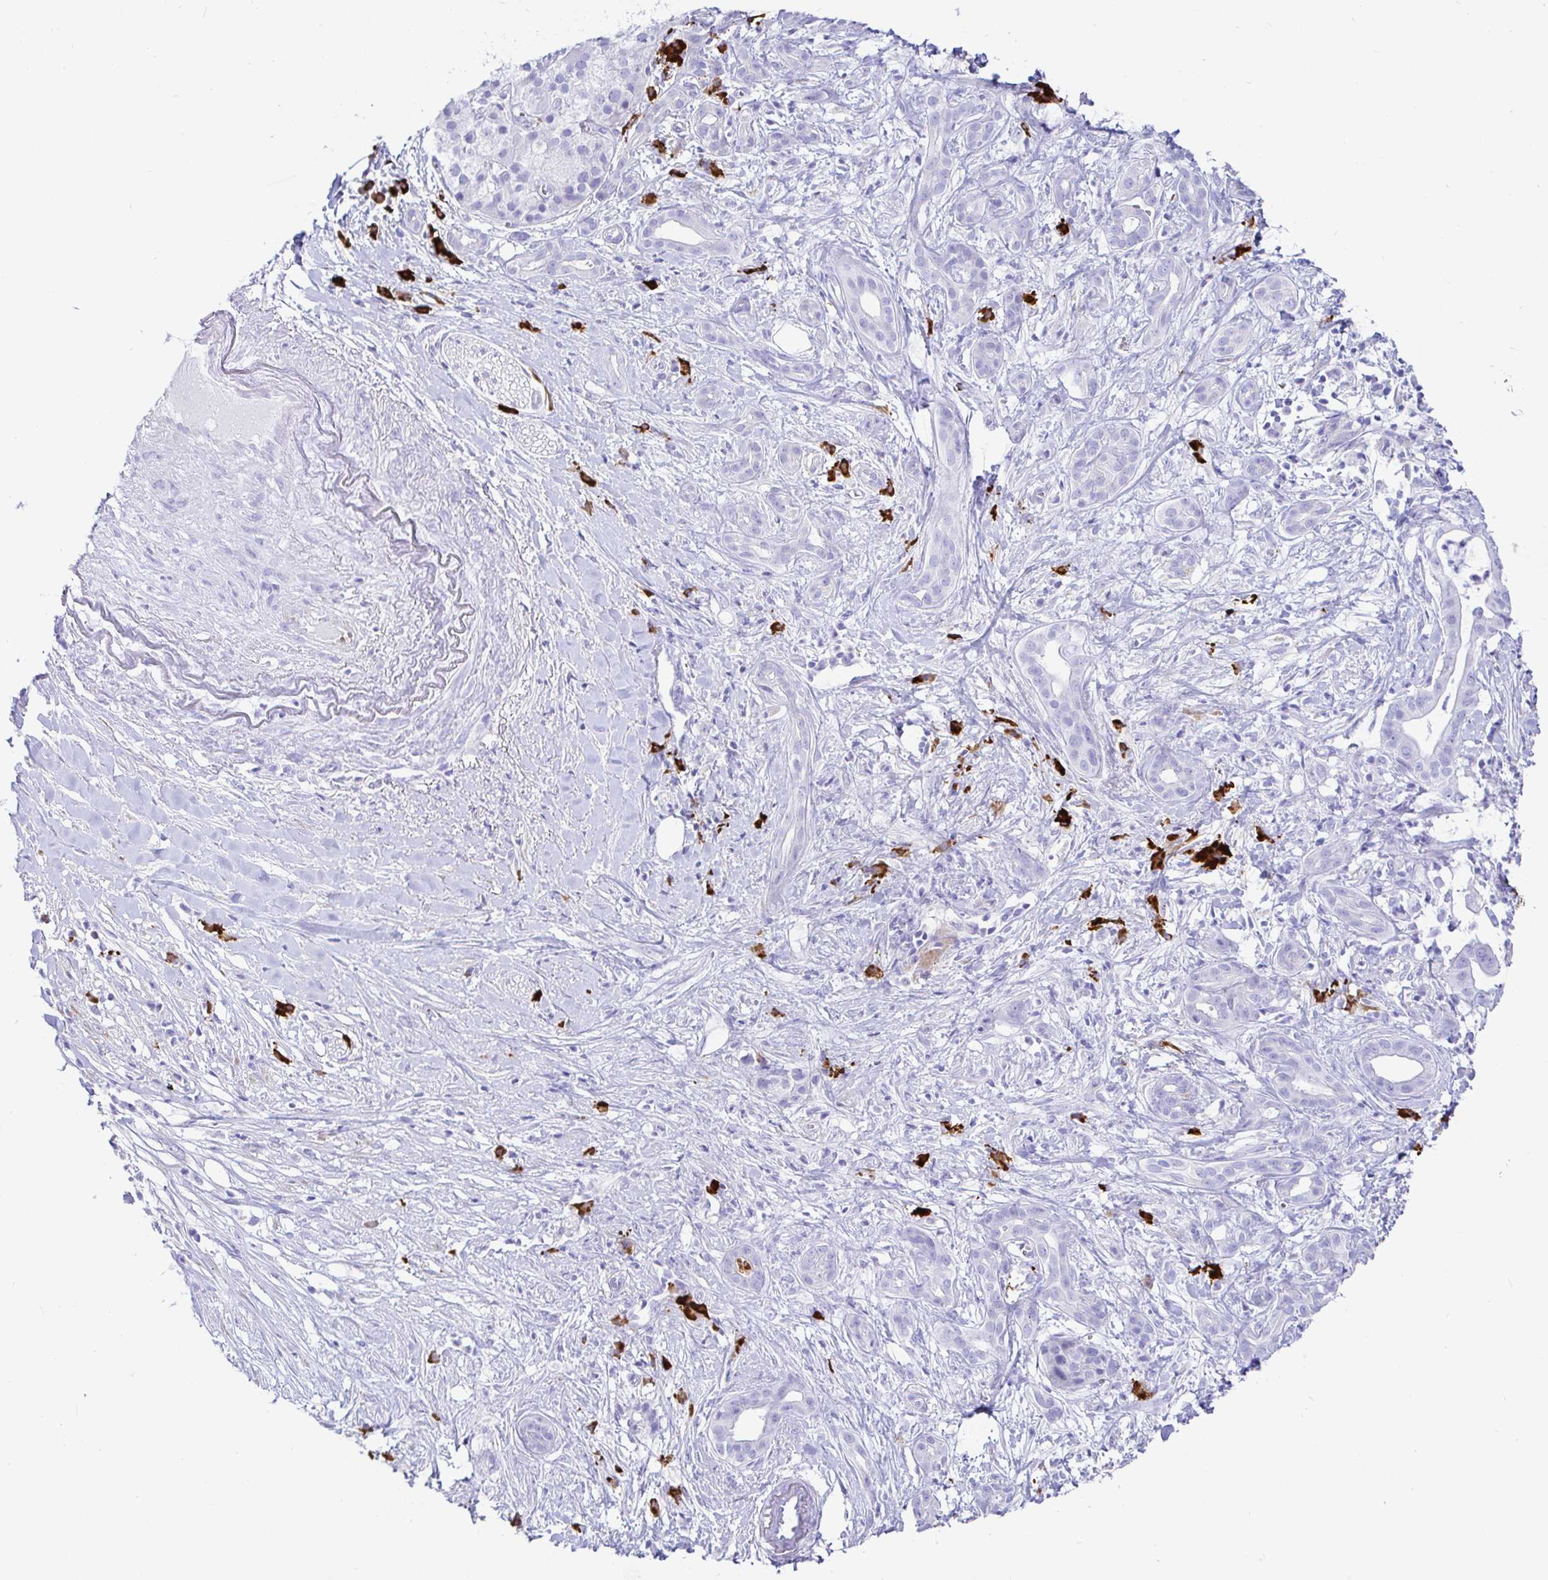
{"staining": {"intensity": "negative", "quantity": "none", "location": "none"}, "tissue": "pancreatic cancer", "cell_type": "Tumor cells", "image_type": "cancer", "snomed": [{"axis": "morphology", "description": "Adenocarcinoma, NOS"}, {"axis": "topography", "description": "Pancreas"}], "caption": "DAB immunohistochemical staining of human pancreatic cancer exhibits no significant expression in tumor cells.", "gene": "CCDC62", "patient": {"sex": "male", "age": 61}}